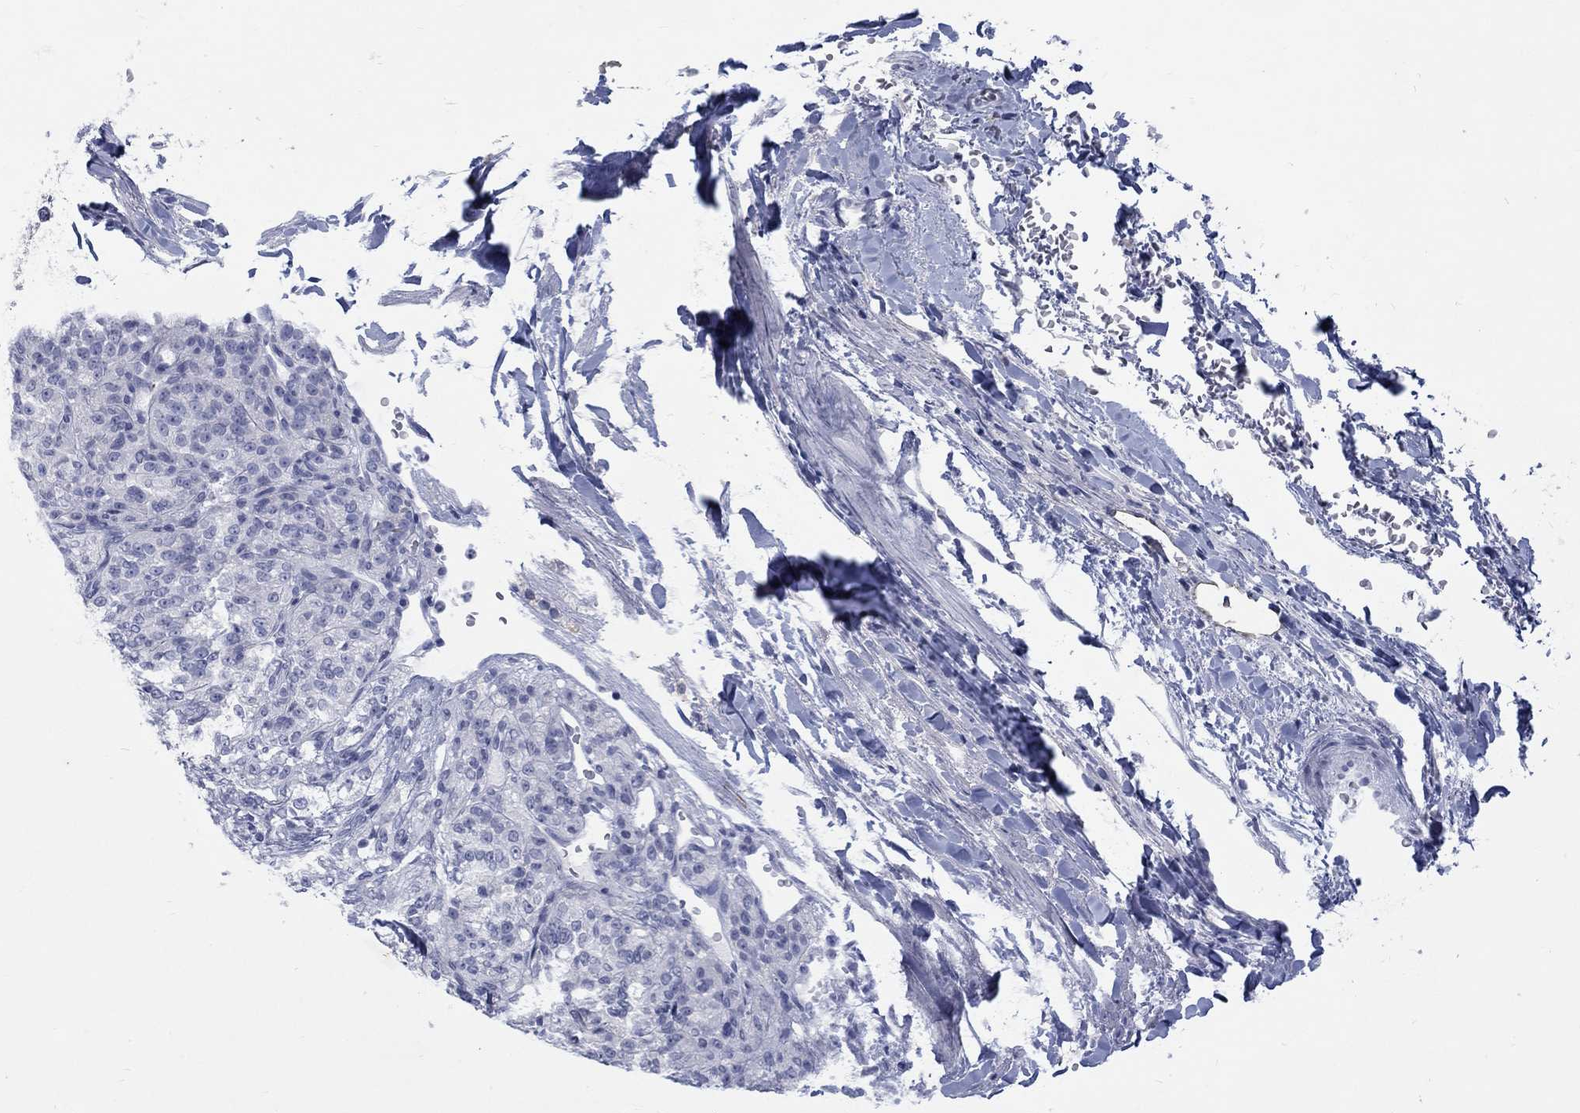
{"staining": {"intensity": "negative", "quantity": "none", "location": "none"}, "tissue": "renal cancer", "cell_type": "Tumor cells", "image_type": "cancer", "snomed": [{"axis": "morphology", "description": "Adenocarcinoma, NOS"}, {"axis": "topography", "description": "Kidney"}], "caption": "Immunohistochemical staining of human renal cancer (adenocarcinoma) exhibits no significant positivity in tumor cells.", "gene": "RFTN2", "patient": {"sex": "female", "age": 63}}